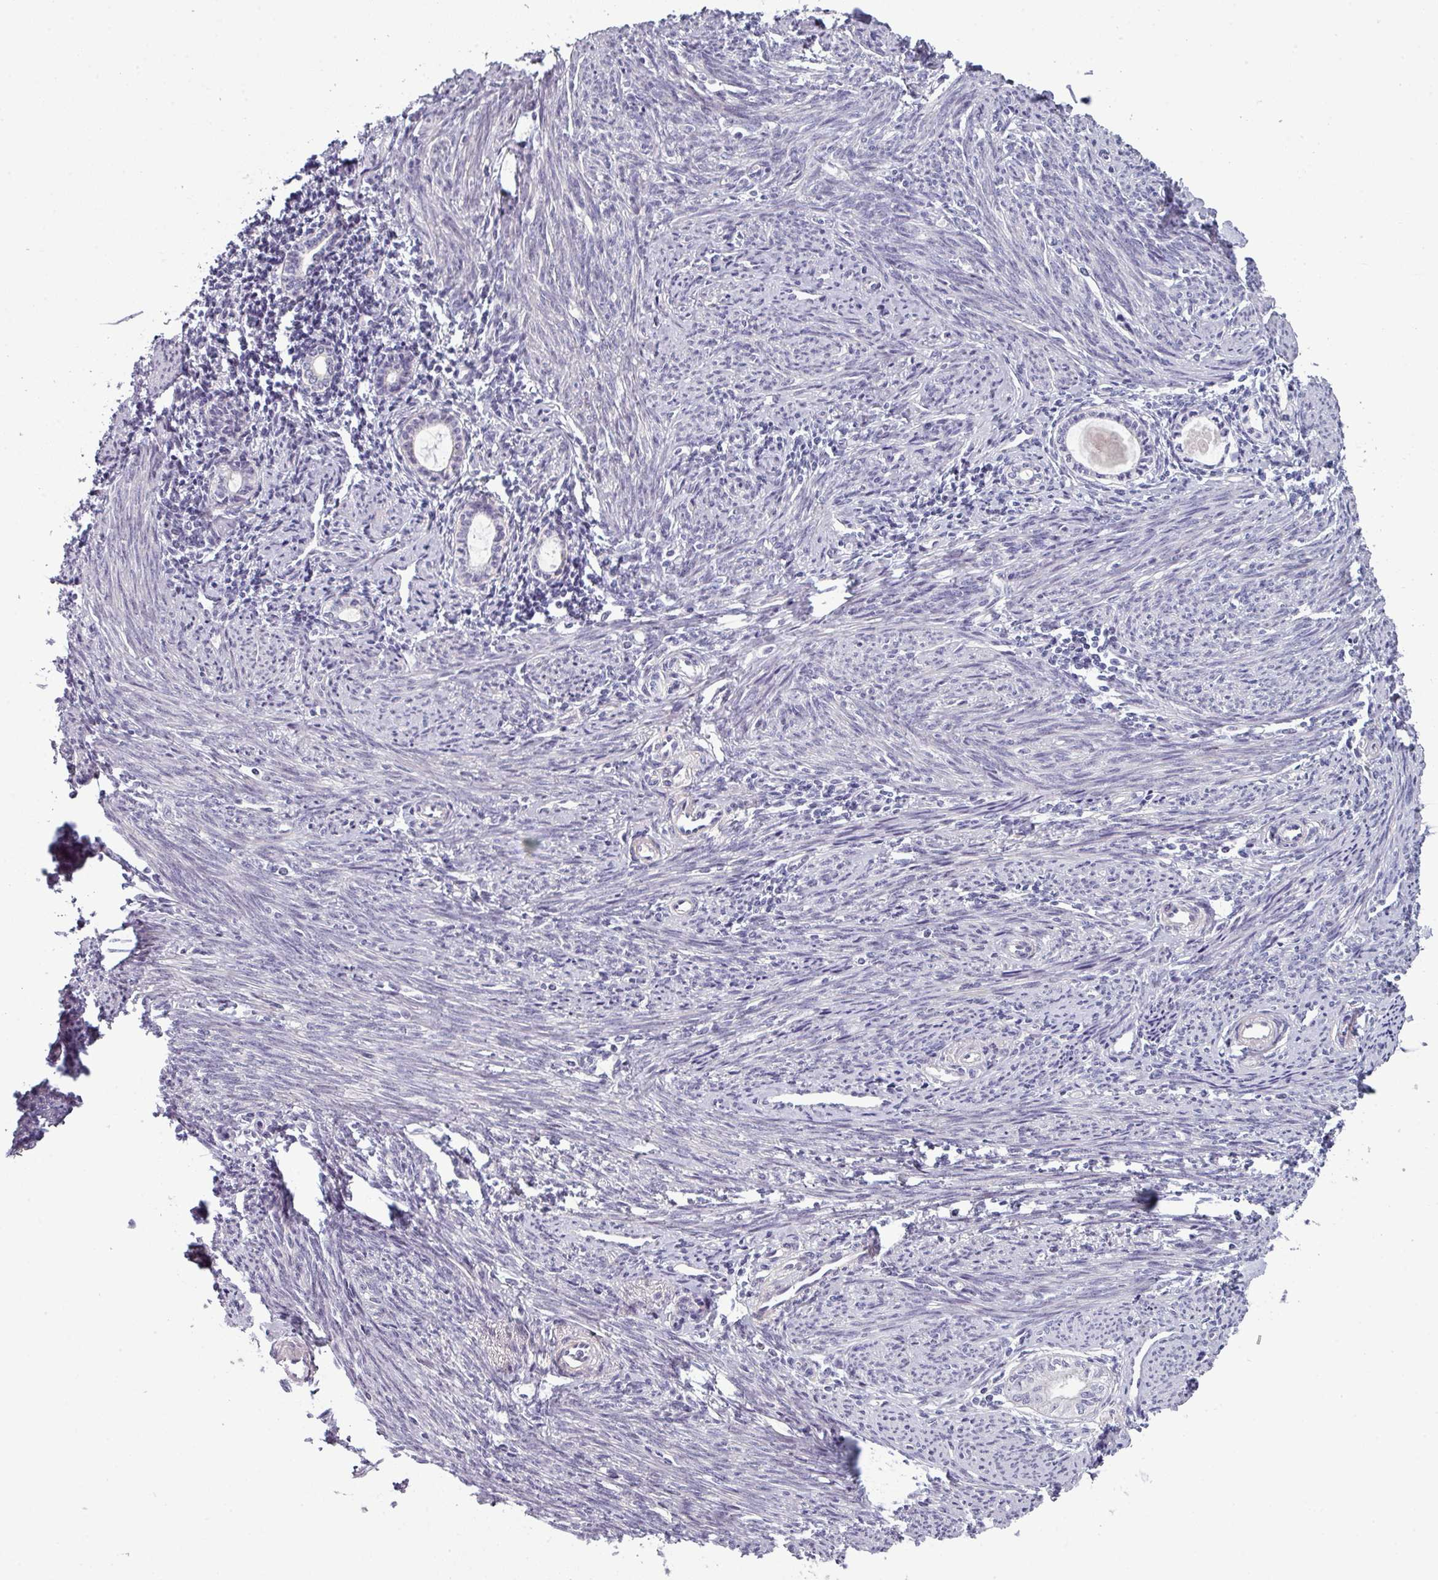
{"staining": {"intensity": "negative", "quantity": "none", "location": "none"}, "tissue": "endometrium", "cell_type": "Cells in endometrial stroma", "image_type": "normal", "snomed": [{"axis": "morphology", "description": "Normal tissue, NOS"}, {"axis": "topography", "description": "Endometrium"}], "caption": "High power microscopy image of an immunohistochemistry (IHC) micrograph of normal endometrium, revealing no significant staining in cells in endometrial stroma. The staining is performed using DAB (3,3'-diaminobenzidine) brown chromogen with nuclei counter-stained in using hematoxylin.", "gene": "PRAMEF12", "patient": {"sex": "female", "age": 63}}